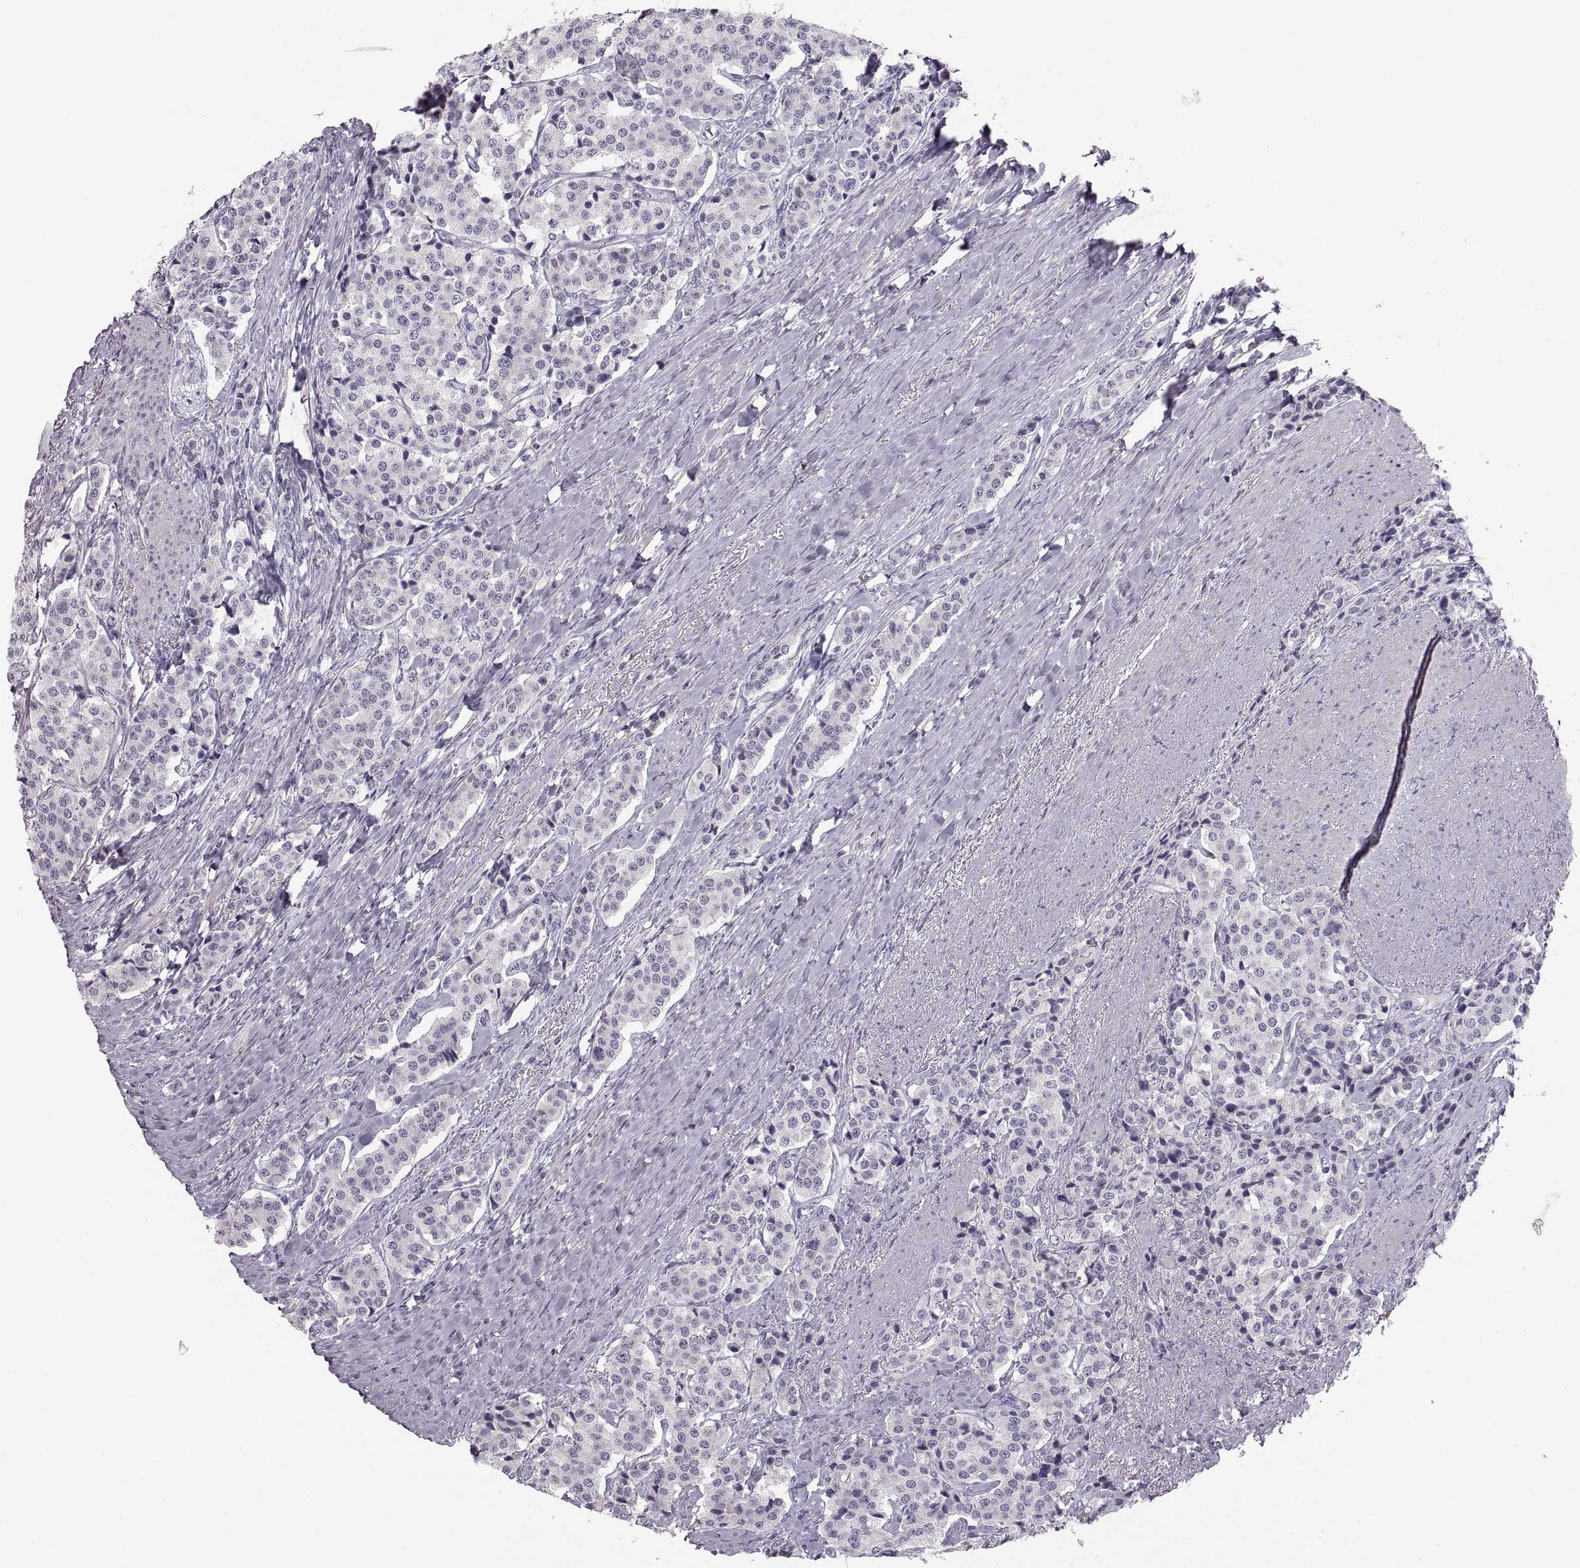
{"staining": {"intensity": "negative", "quantity": "none", "location": "none"}, "tissue": "carcinoid", "cell_type": "Tumor cells", "image_type": "cancer", "snomed": [{"axis": "morphology", "description": "Carcinoid, malignant, NOS"}, {"axis": "topography", "description": "Small intestine"}], "caption": "This is a photomicrograph of immunohistochemistry (IHC) staining of carcinoid, which shows no expression in tumor cells. (DAB IHC visualized using brightfield microscopy, high magnification).", "gene": "COL9A3", "patient": {"sex": "female", "age": 58}}